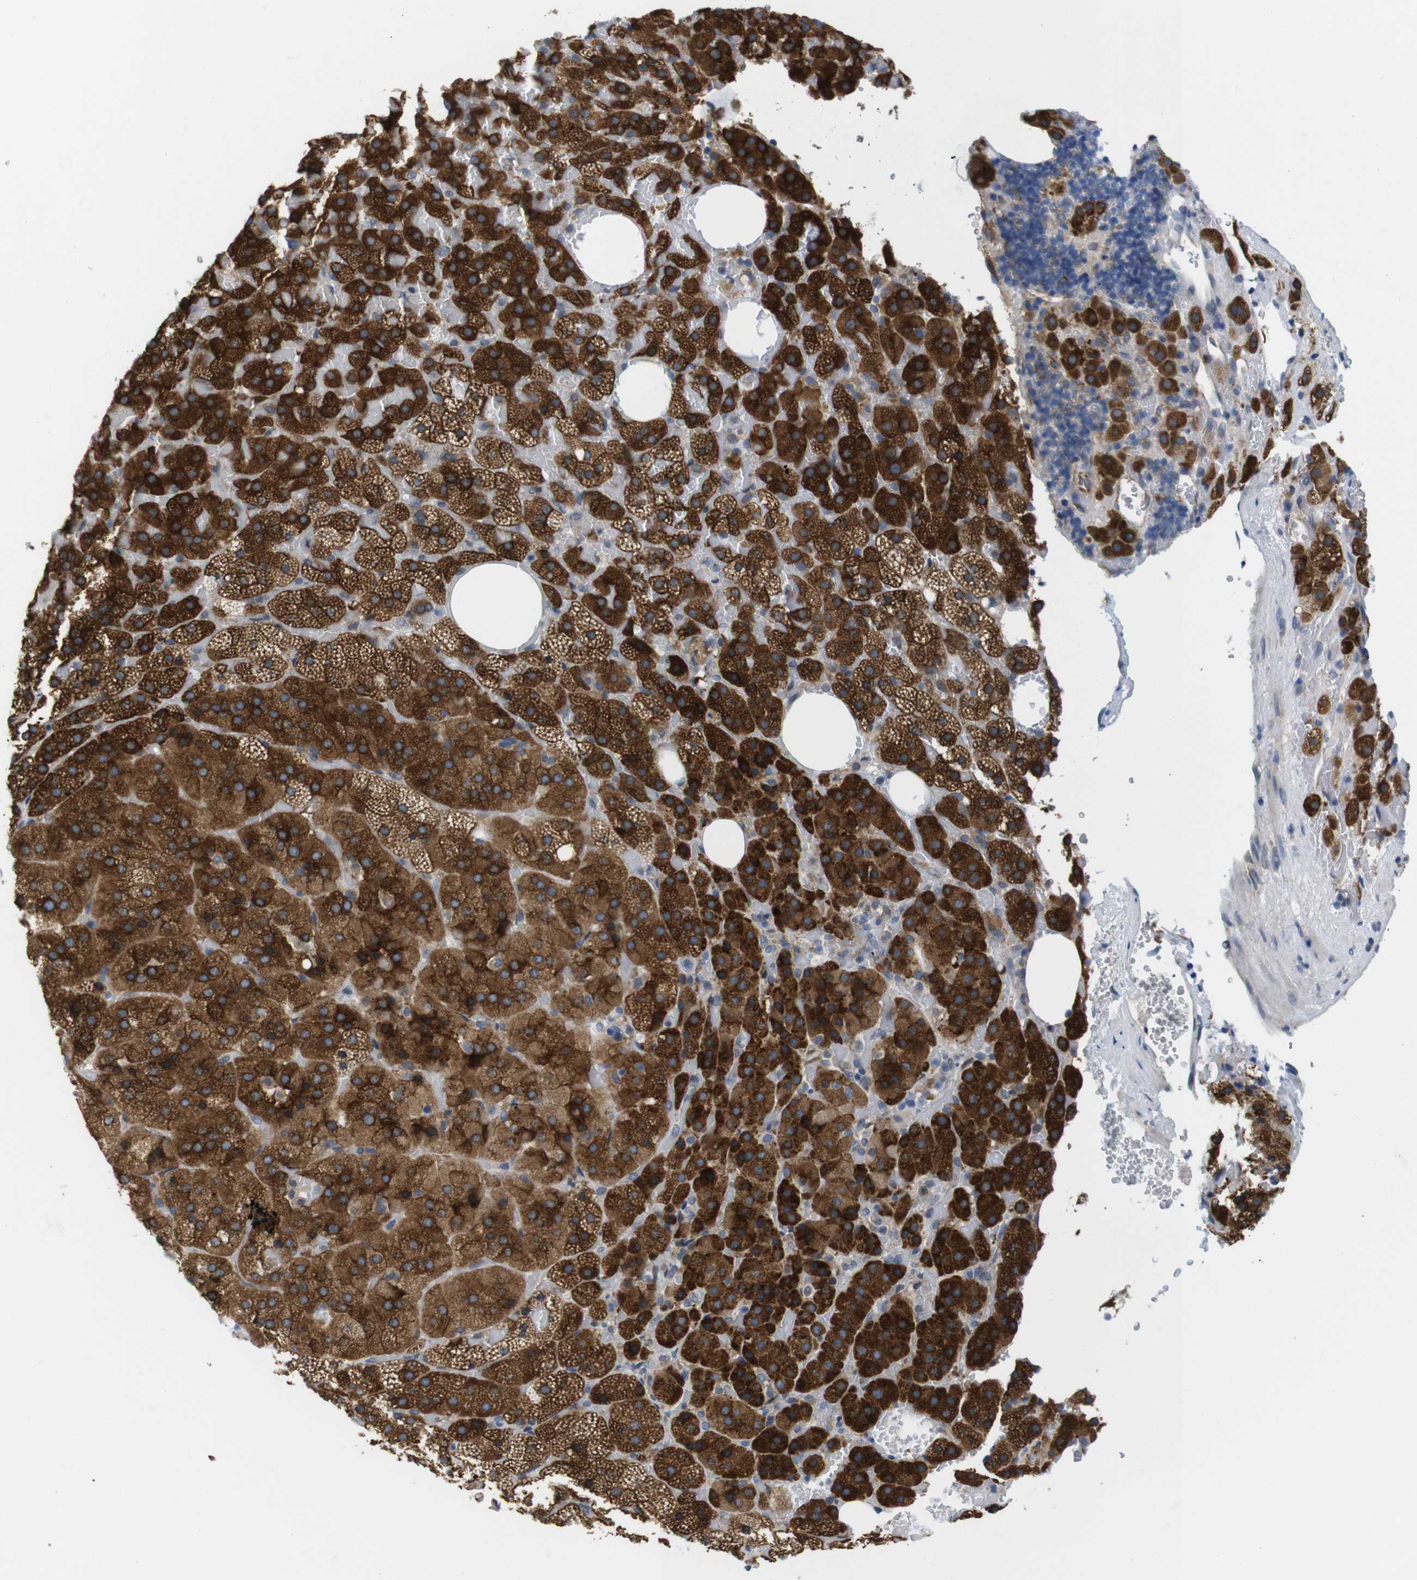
{"staining": {"intensity": "strong", "quantity": ">75%", "location": "cytoplasmic/membranous"}, "tissue": "adrenal gland", "cell_type": "Glandular cells", "image_type": "normal", "snomed": [{"axis": "morphology", "description": "Normal tissue, NOS"}, {"axis": "topography", "description": "Adrenal gland"}], "caption": "Immunohistochemical staining of unremarkable adrenal gland reveals high levels of strong cytoplasmic/membranous positivity in approximately >75% of glandular cells.", "gene": "HACD3", "patient": {"sex": "female", "age": 59}}